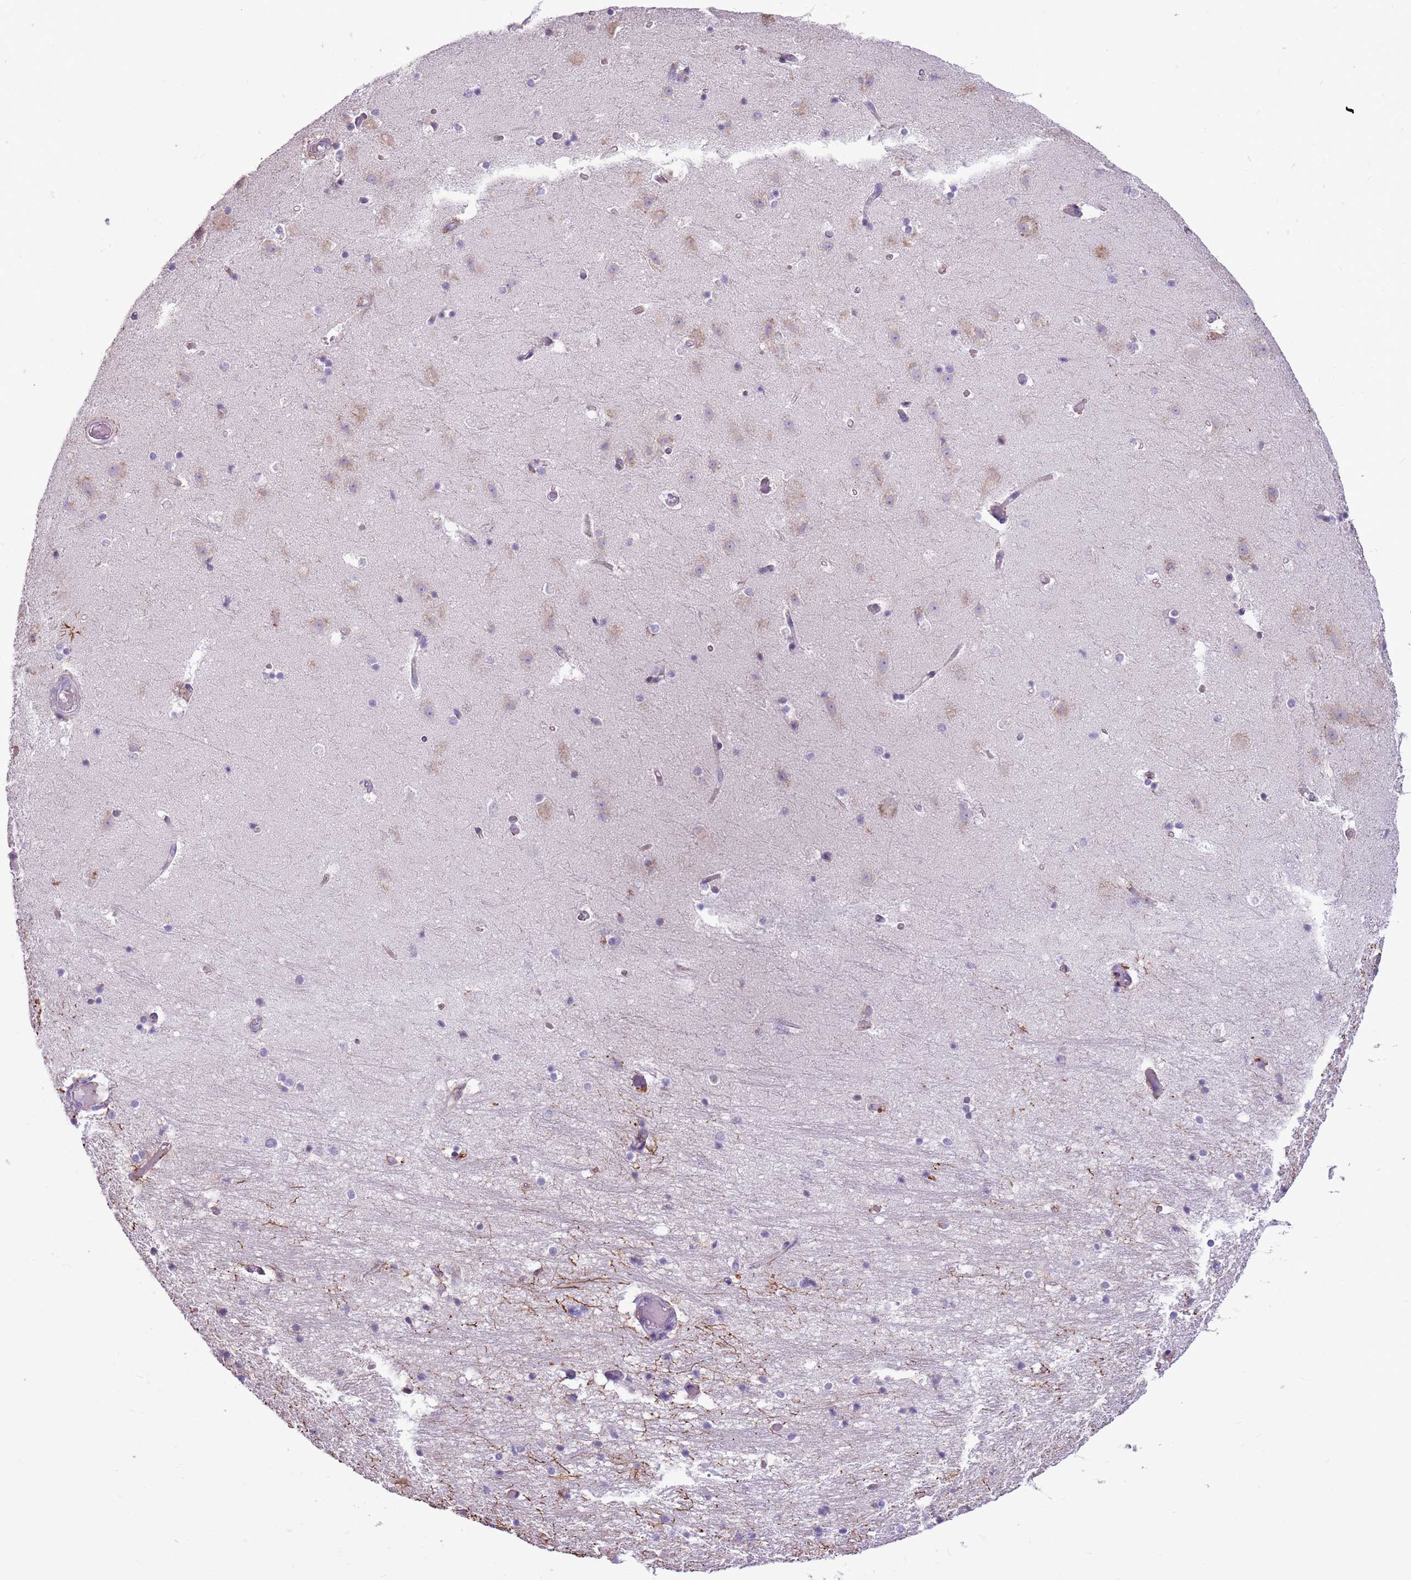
{"staining": {"intensity": "negative", "quantity": "none", "location": "none"}, "tissue": "hippocampus", "cell_type": "Glial cells", "image_type": "normal", "snomed": [{"axis": "morphology", "description": "Normal tissue, NOS"}, {"axis": "topography", "description": "Hippocampus"}], "caption": "DAB (3,3'-diaminobenzidine) immunohistochemical staining of normal hippocampus displays no significant expression in glial cells.", "gene": "KCTD19", "patient": {"sex": "female", "age": 52}}